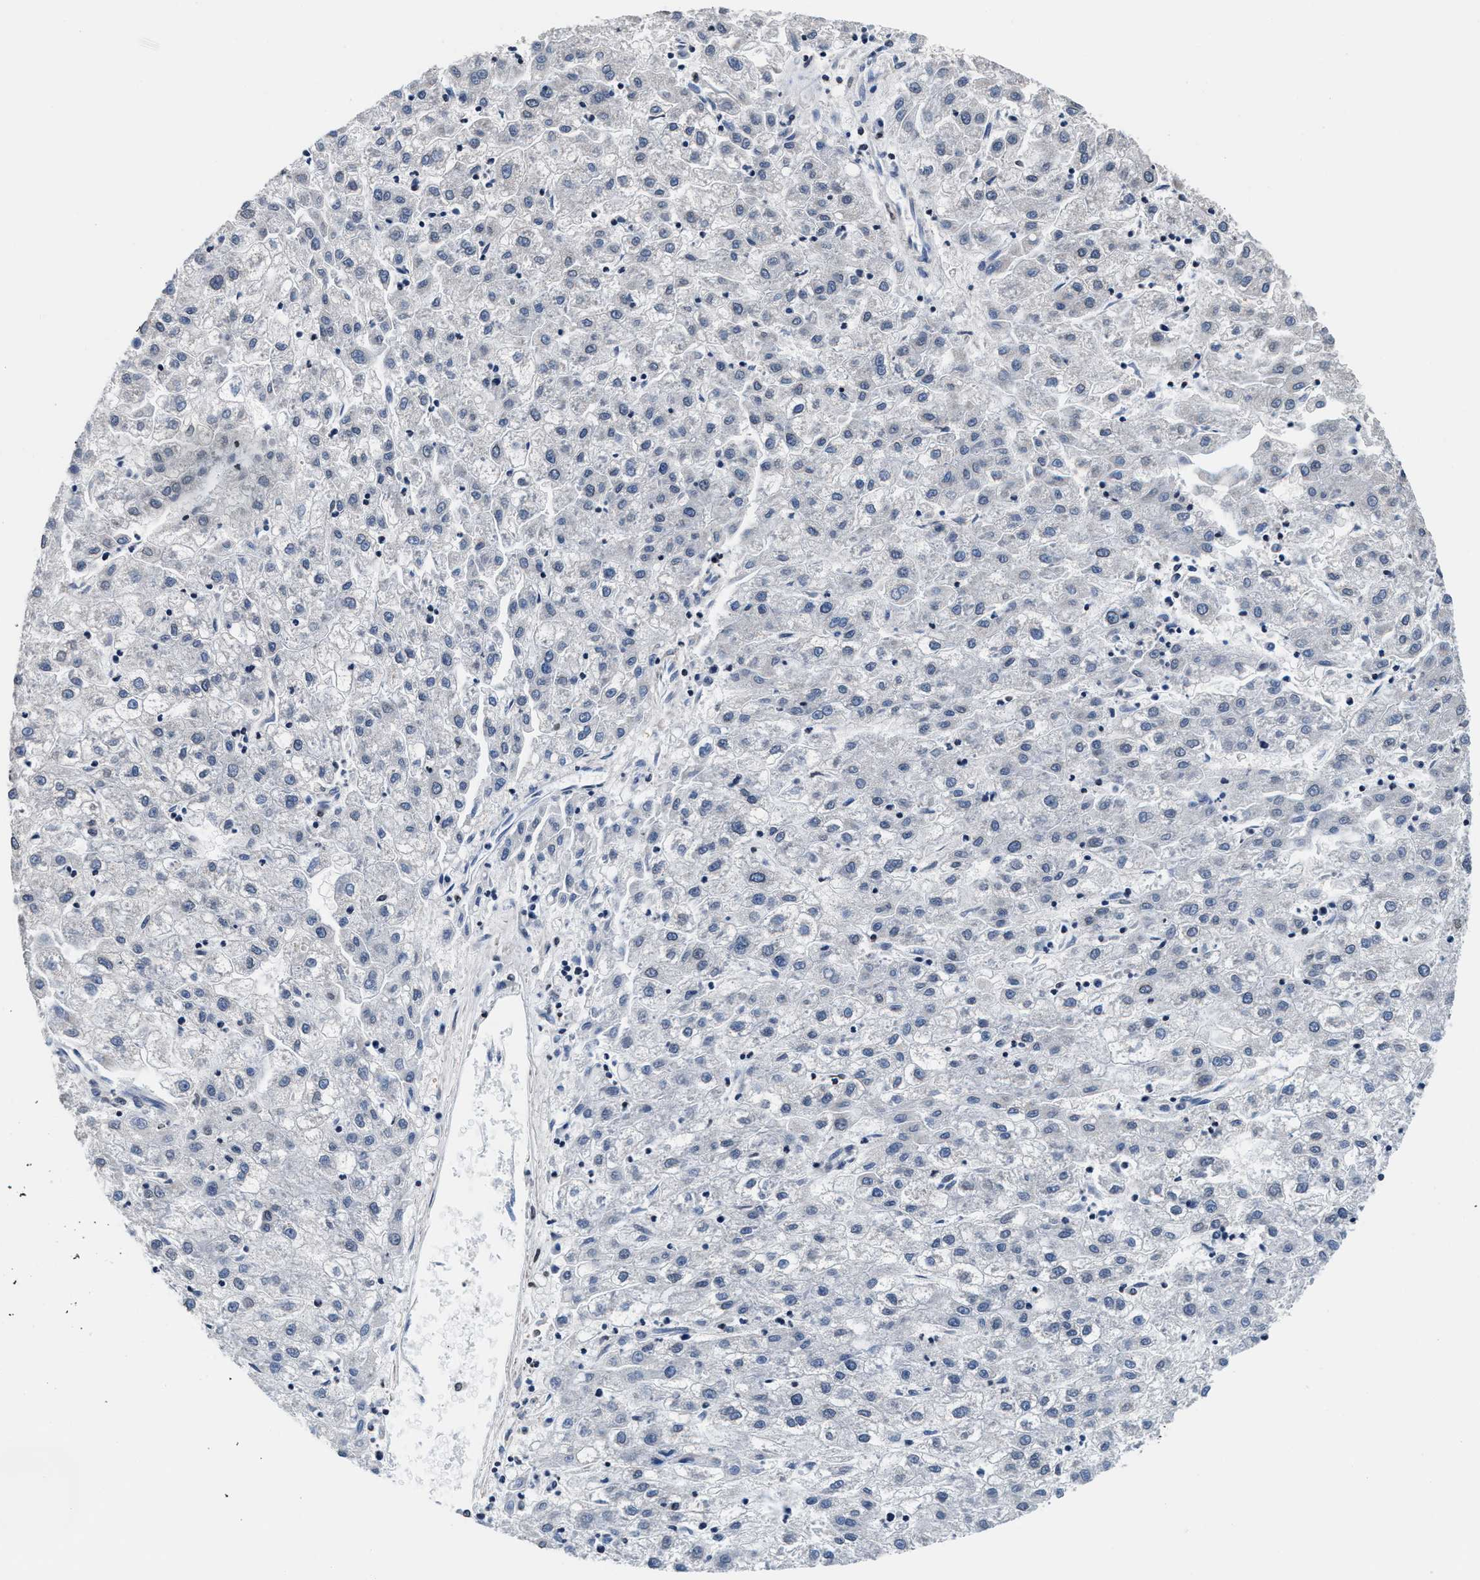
{"staining": {"intensity": "negative", "quantity": "none", "location": "none"}, "tissue": "liver cancer", "cell_type": "Tumor cells", "image_type": "cancer", "snomed": [{"axis": "morphology", "description": "Carcinoma, Hepatocellular, NOS"}, {"axis": "topography", "description": "Liver"}], "caption": "Human hepatocellular carcinoma (liver) stained for a protein using immunohistochemistry exhibits no expression in tumor cells.", "gene": "MYH3", "patient": {"sex": "male", "age": 72}}